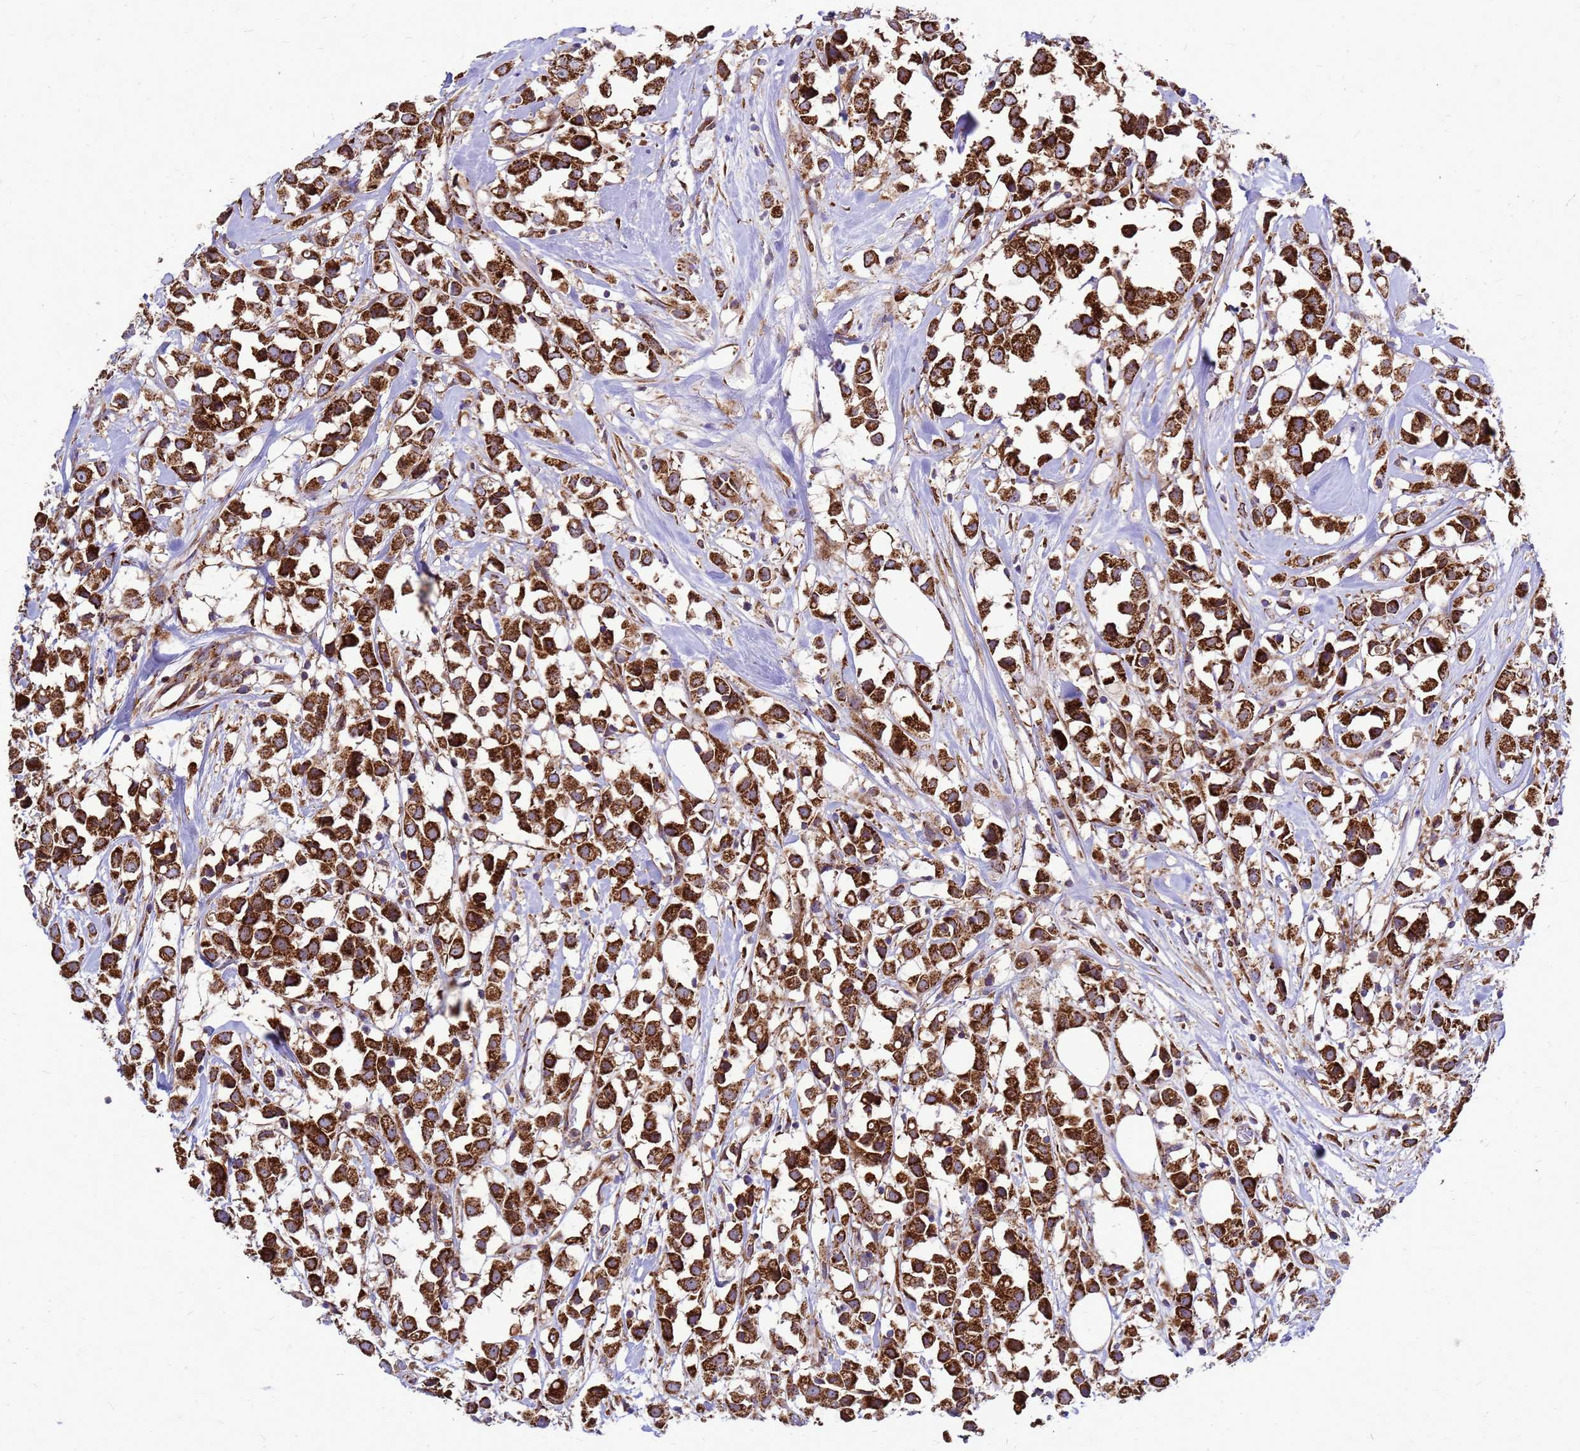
{"staining": {"intensity": "strong", "quantity": ">75%", "location": "cytoplasmic/membranous"}, "tissue": "breast cancer", "cell_type": "Tumor cells", "image_type": "cancer", "snomed": [{"axis": "morphology", "description": "Duct carcinoma"}, {"axis": "topography", "description": "Breast"}], "caption": "High-power microscopy captured an IHC photomicrograph of breast invasive ductal carcinoma, revealing strong cytoplasmic/membranous staining in approximately >75% of tumor cells.", "gene": "FSTL4", "patient": {"sex": "female", "age": 61}}